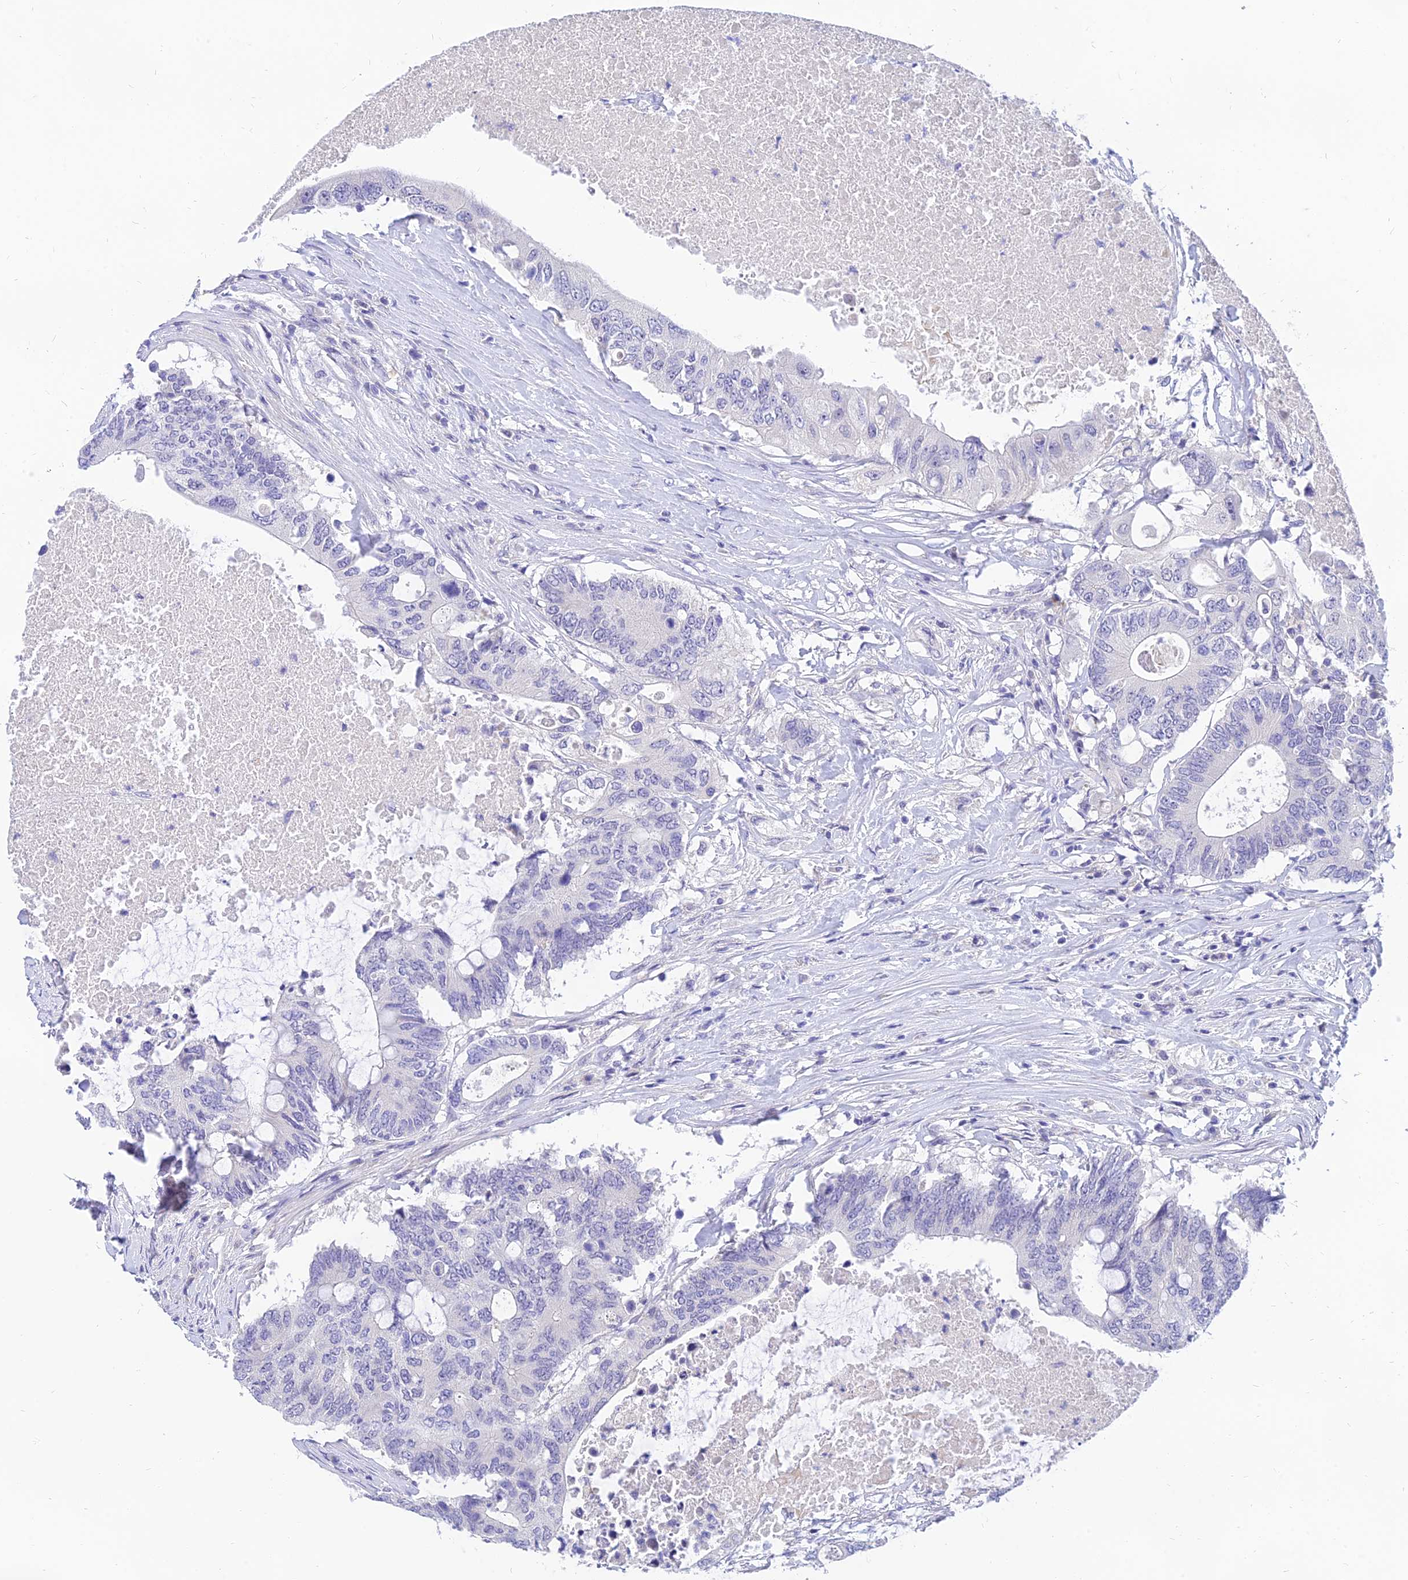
{"staining": {"intensity": "negative", "quantity": "none", "location": "none"}, "tissue": "colorectal cancer", "cell_type": "Tumor cells", "image_type": "cancer", "snomed": [{"axis": "morphology", "description": "Adenocarcinoma, NOS"}, {"axis": "topography", "description": "Colon"}], "caption": "This is a photomicrograph of IHC staining of colorectal cancer, which shows no staining in tumor cells.", "gene": "TMEM161B", "patient": {"sex": "male", "age": 71}}